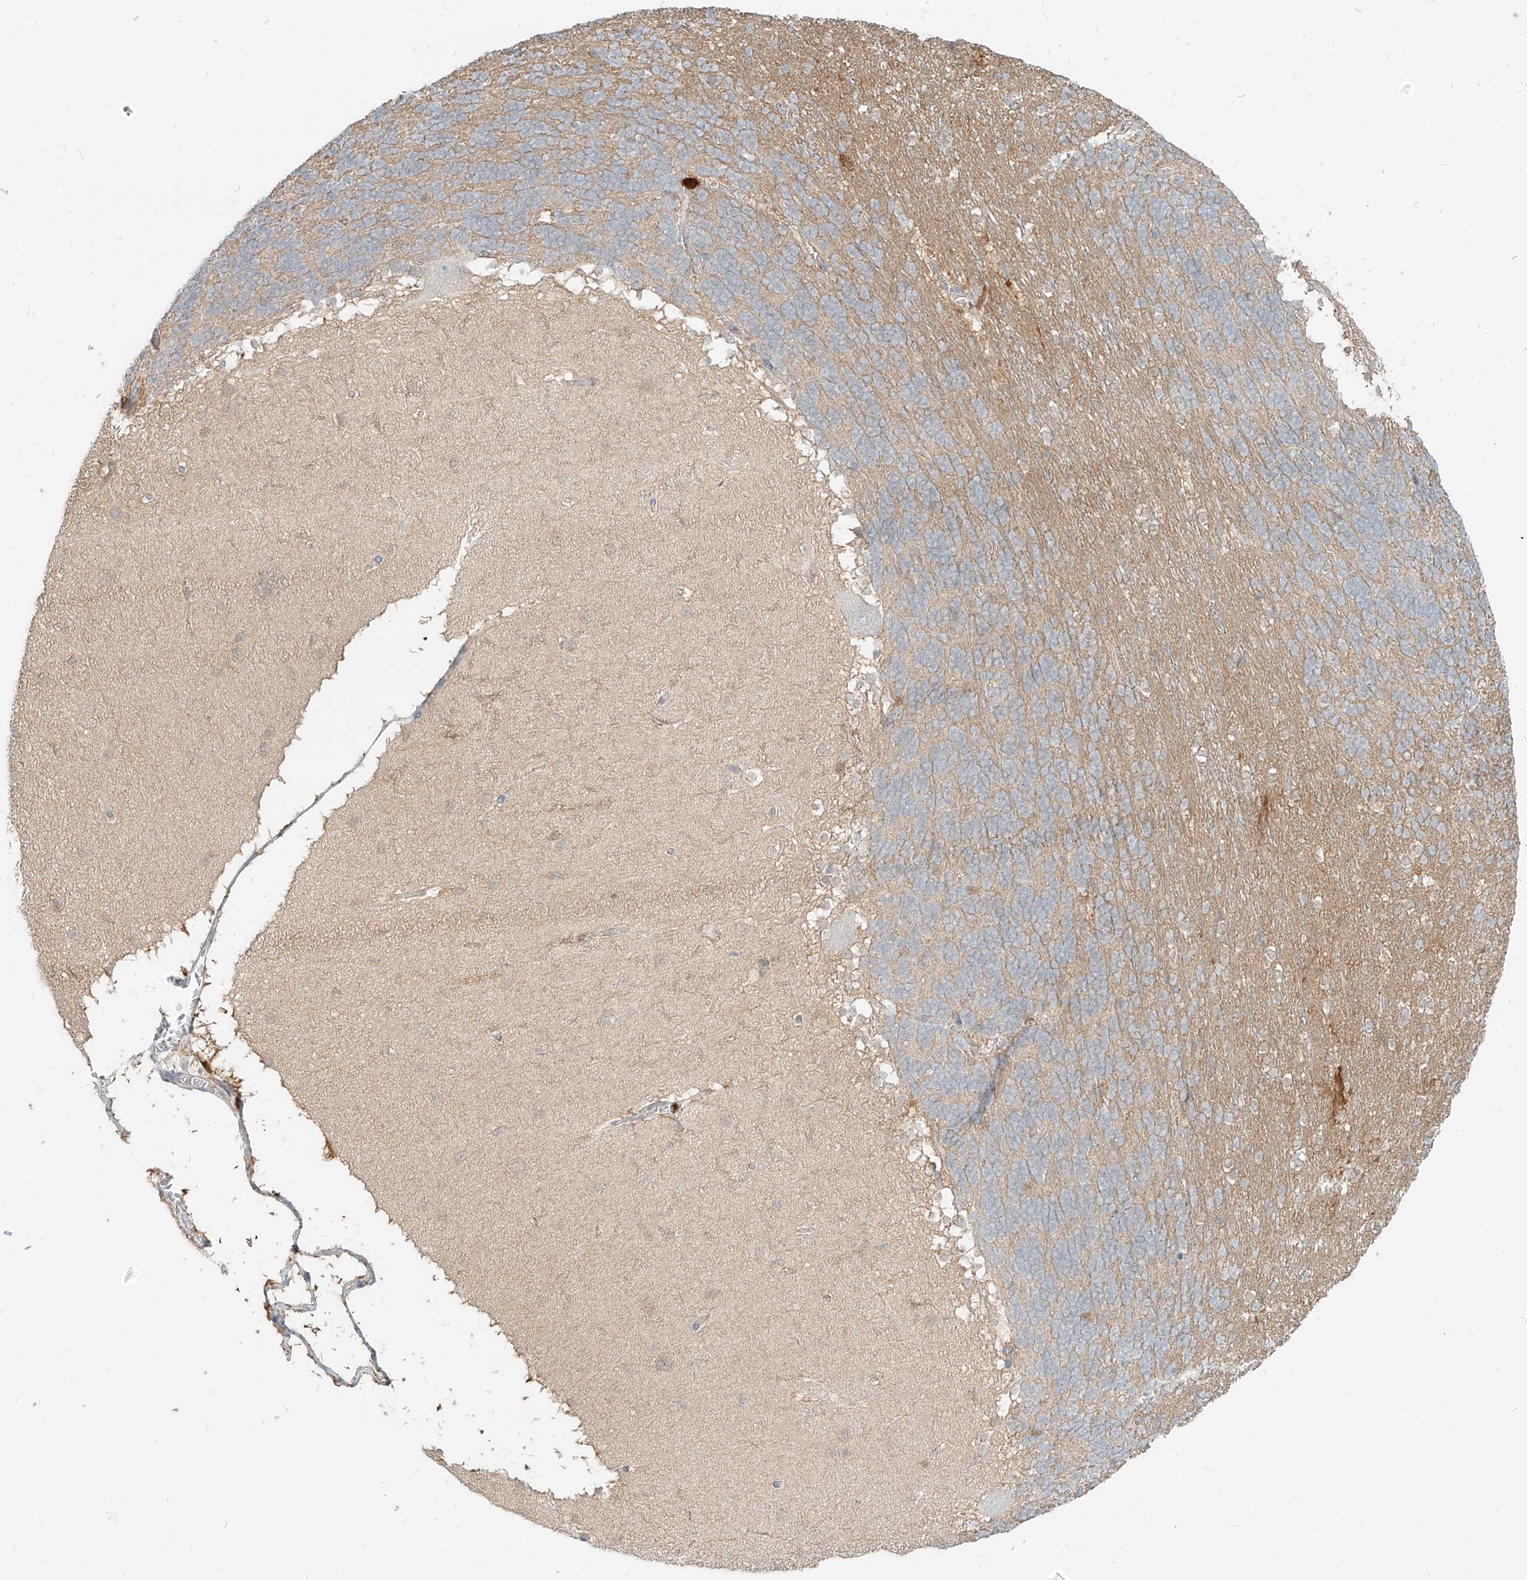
{"staining": {"intensity": "weak", "quantity": "25%-75%", "location": "cytoplasmic/membranous"}, "tissue": "cerebellum", "cell_type": "Cells in granular layer", "image_type": "normal", "snomed": [{"axis": "morphology", "description": "Normal tissue, NOS"}, {"axis": "topography", "description": "Cerebellum"}], "caption": "Immunohistochemistry image of unremarkable cerebellum: human cerebellum stained using immunohistochemistry (IHC) reveals low levels of weak protein expression localized specifically in the cytoplasmic/membranous of cells in granular layer, appearing as a cytoplasmic/membranous brown color.", "gene": "PGD", "patient": {"sex": "female", "age": 19}}